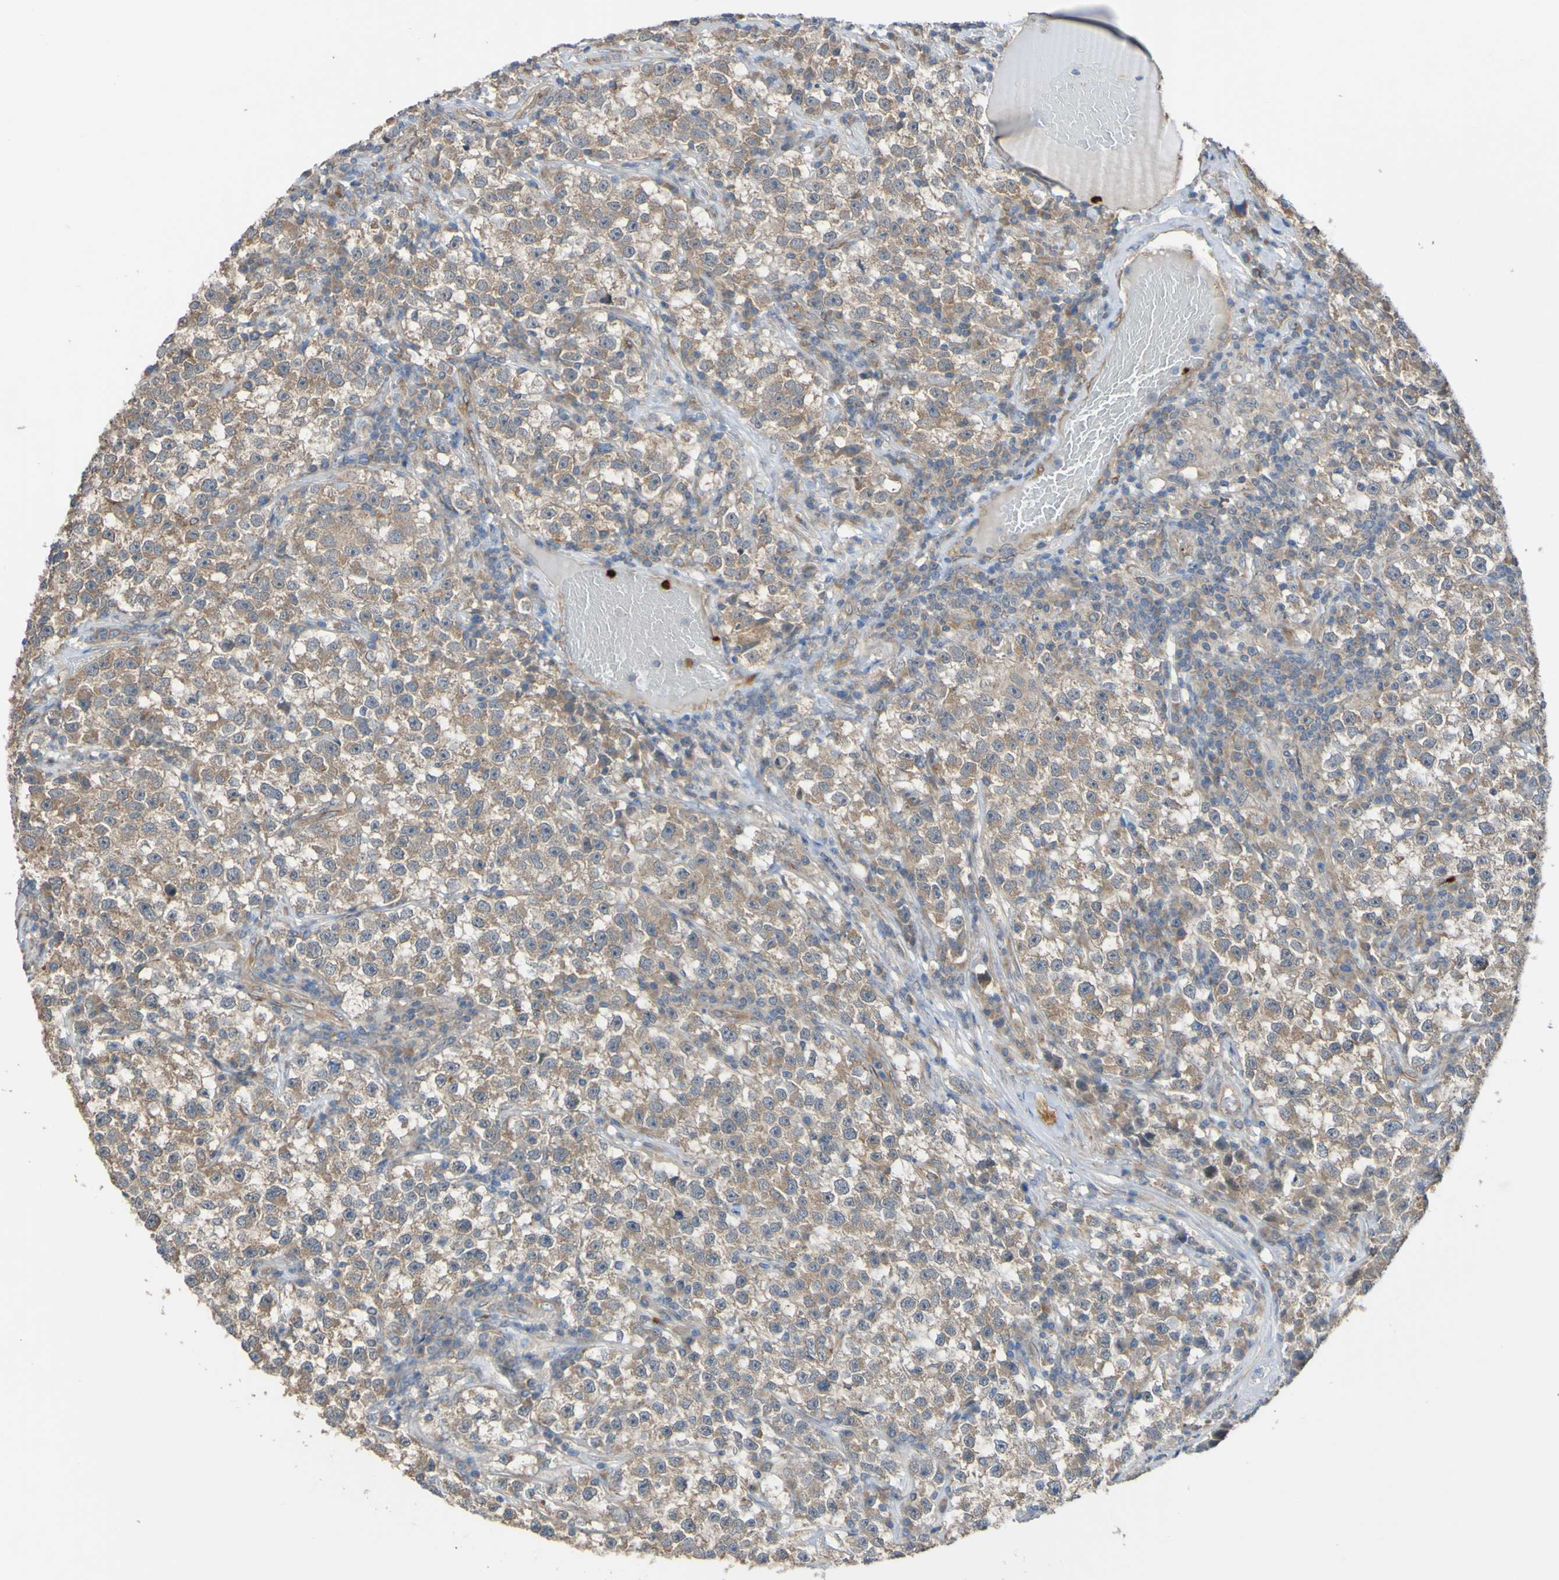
{"staining": {"intensity": "weak", "quantity": ">75%", "location": "cytoplasmic/membranous"}, "tissue": "testis cancer", "cell_type": "Tumor cells", "image_type": "cancer", "snomed": [{"axis": "morphology", "description": "Seminoma, NOS"}, {"axis": "topography", "description": "Testis"}], "caption": "A micrograph of human testis cancer stained for a protein demonstrates weak cytoplasmic/membranous brown staining in tumor cells. Using DAB (3,3'-diaminobenzidine) (brown) and hematoxylin (blue) stains, captured at high magnification using brightfield microscopy.", "gene": "ST8SIA6", "patient": {"sex": "male", "age": 22}}